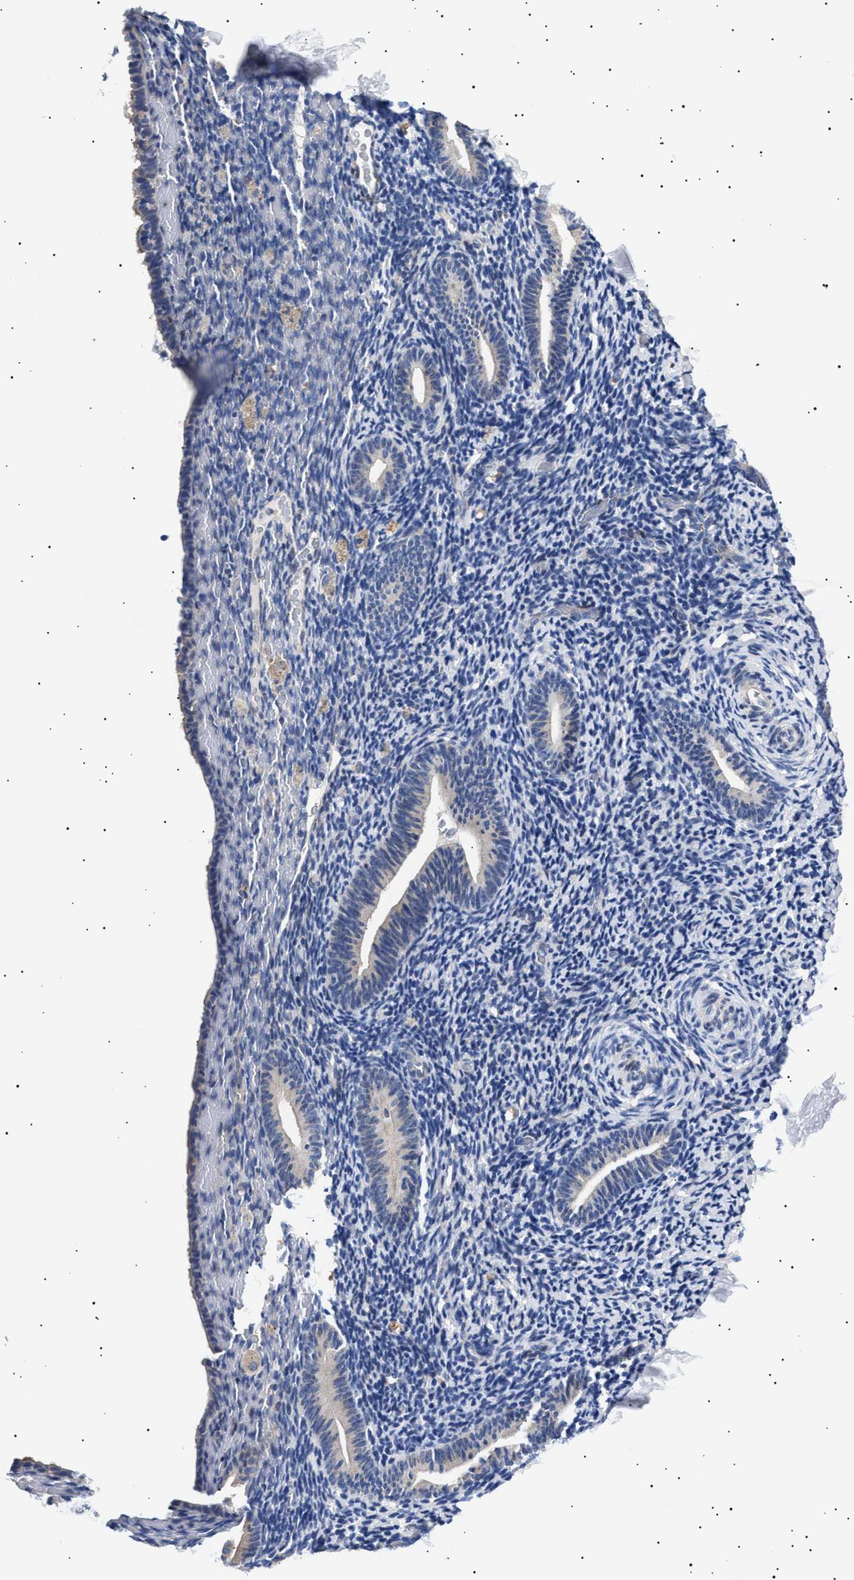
{"staining": {"intensity": "negative", "quantity": "none", "location": "none"}, "tissue": "endometrium", "cell_type": "Cells in endometrial stroma", "image_type": "normal", "snomed": [{"axis": "morphology", "description": "Normal tissue, NOS"}, {"axis": "topography", "description": "Endometrium"}], "caption": "Human endometrium stained for a protein using immunohistochemistry (IHC) displays no staining in cells in endometrial stroma.", "gene": "HEMGN", "patient": {"sex": "female", "age": 51}}